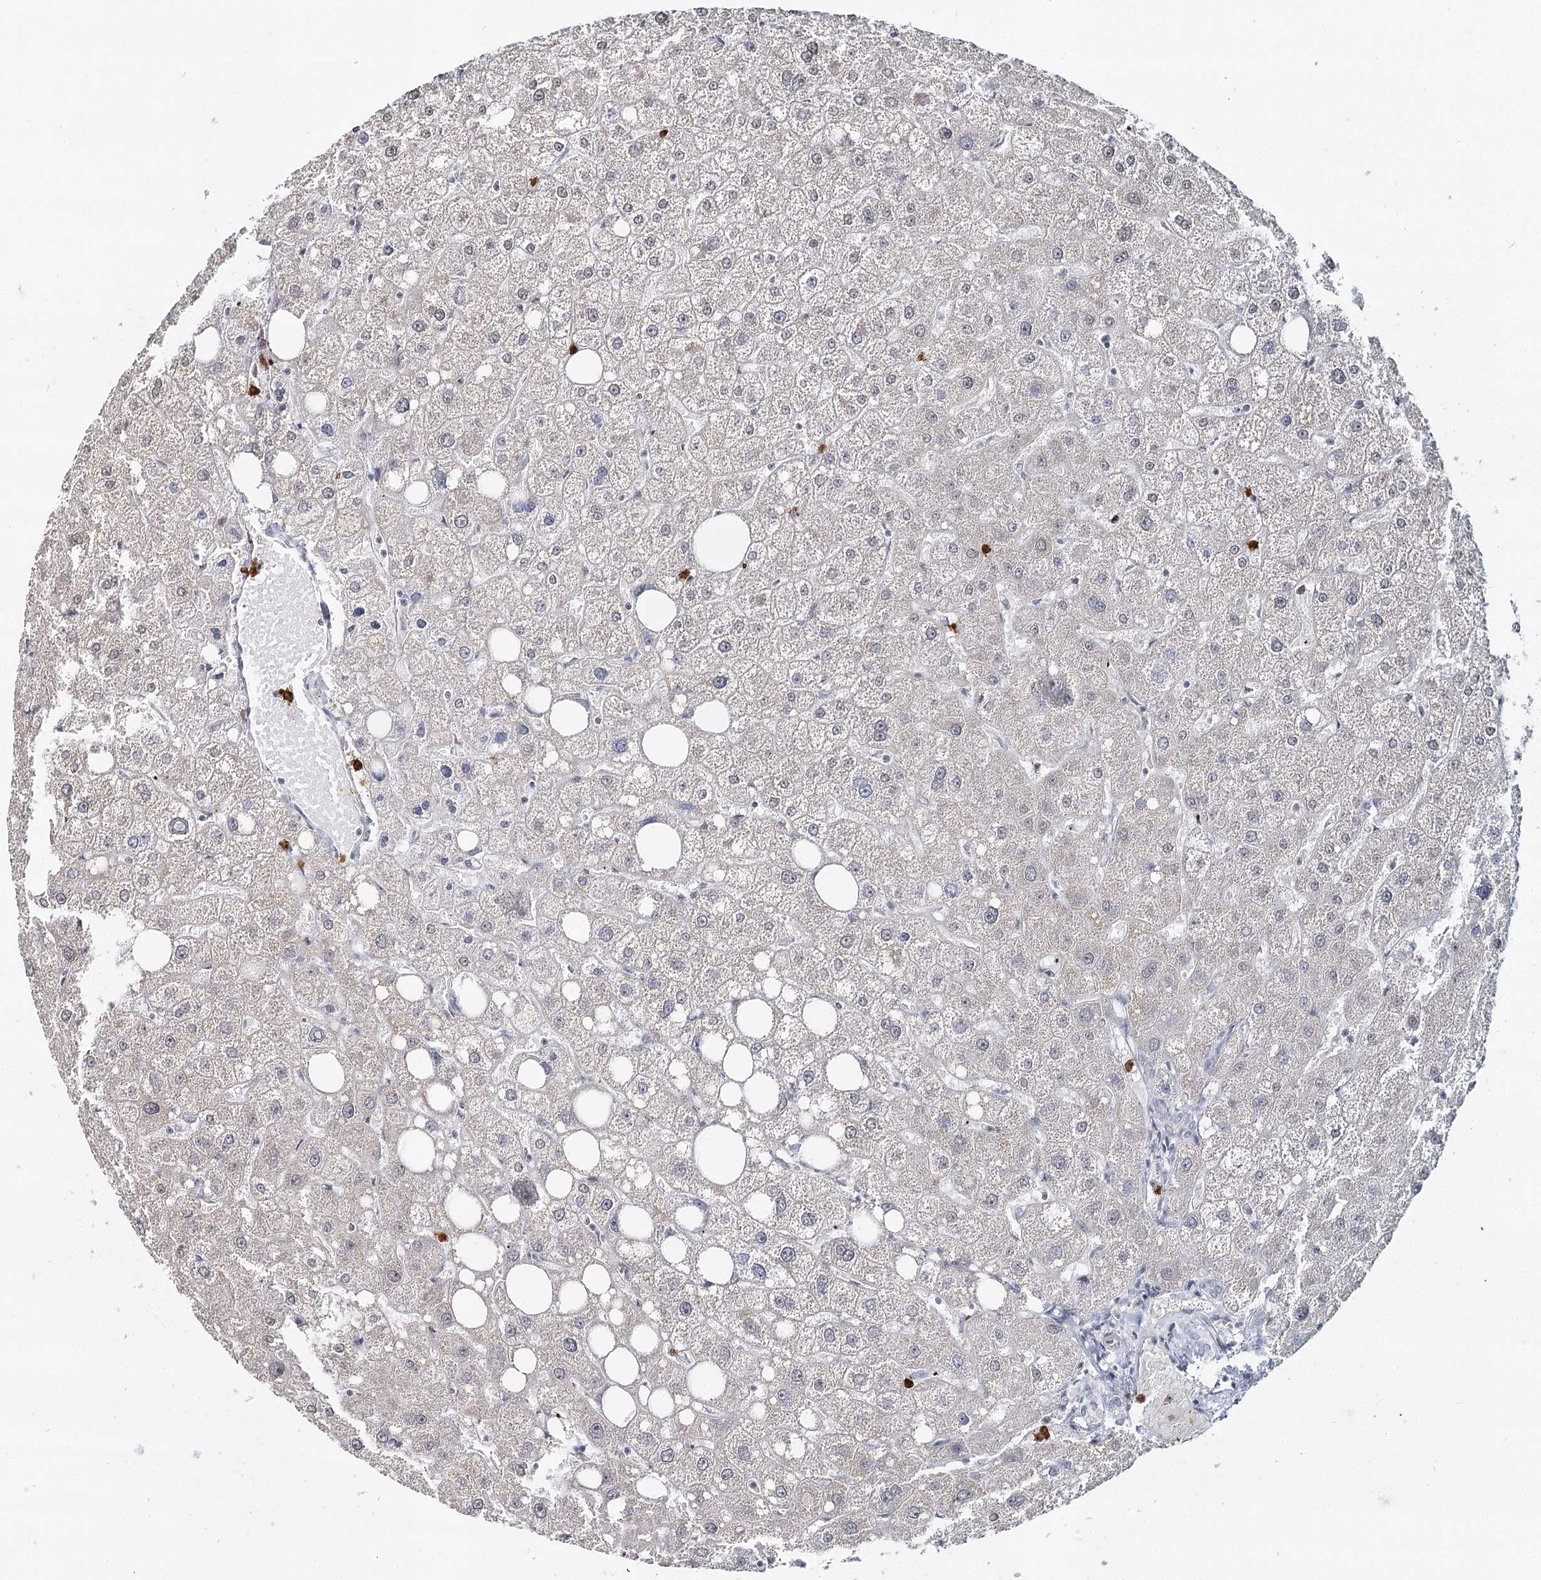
{"staining": {"intensity": "negative", "quantity": "none", "location": "none"}, "tissue": "liver", "cell_type": "Cholangiocytes", "image_type": "normal", "snomed": [{"axis": "morphology", "description": "Normal tissue, NOS"}, {"axis": "topography", "description": "Liver"}], "caption": "A high-resolution histopathology image shows immunohistochemistry staining of unremarkable liver, which displays no significant positivity in cholangiocytes.", "gene": "ATAD1", "patient": {"sex": "male", "age": 73}}